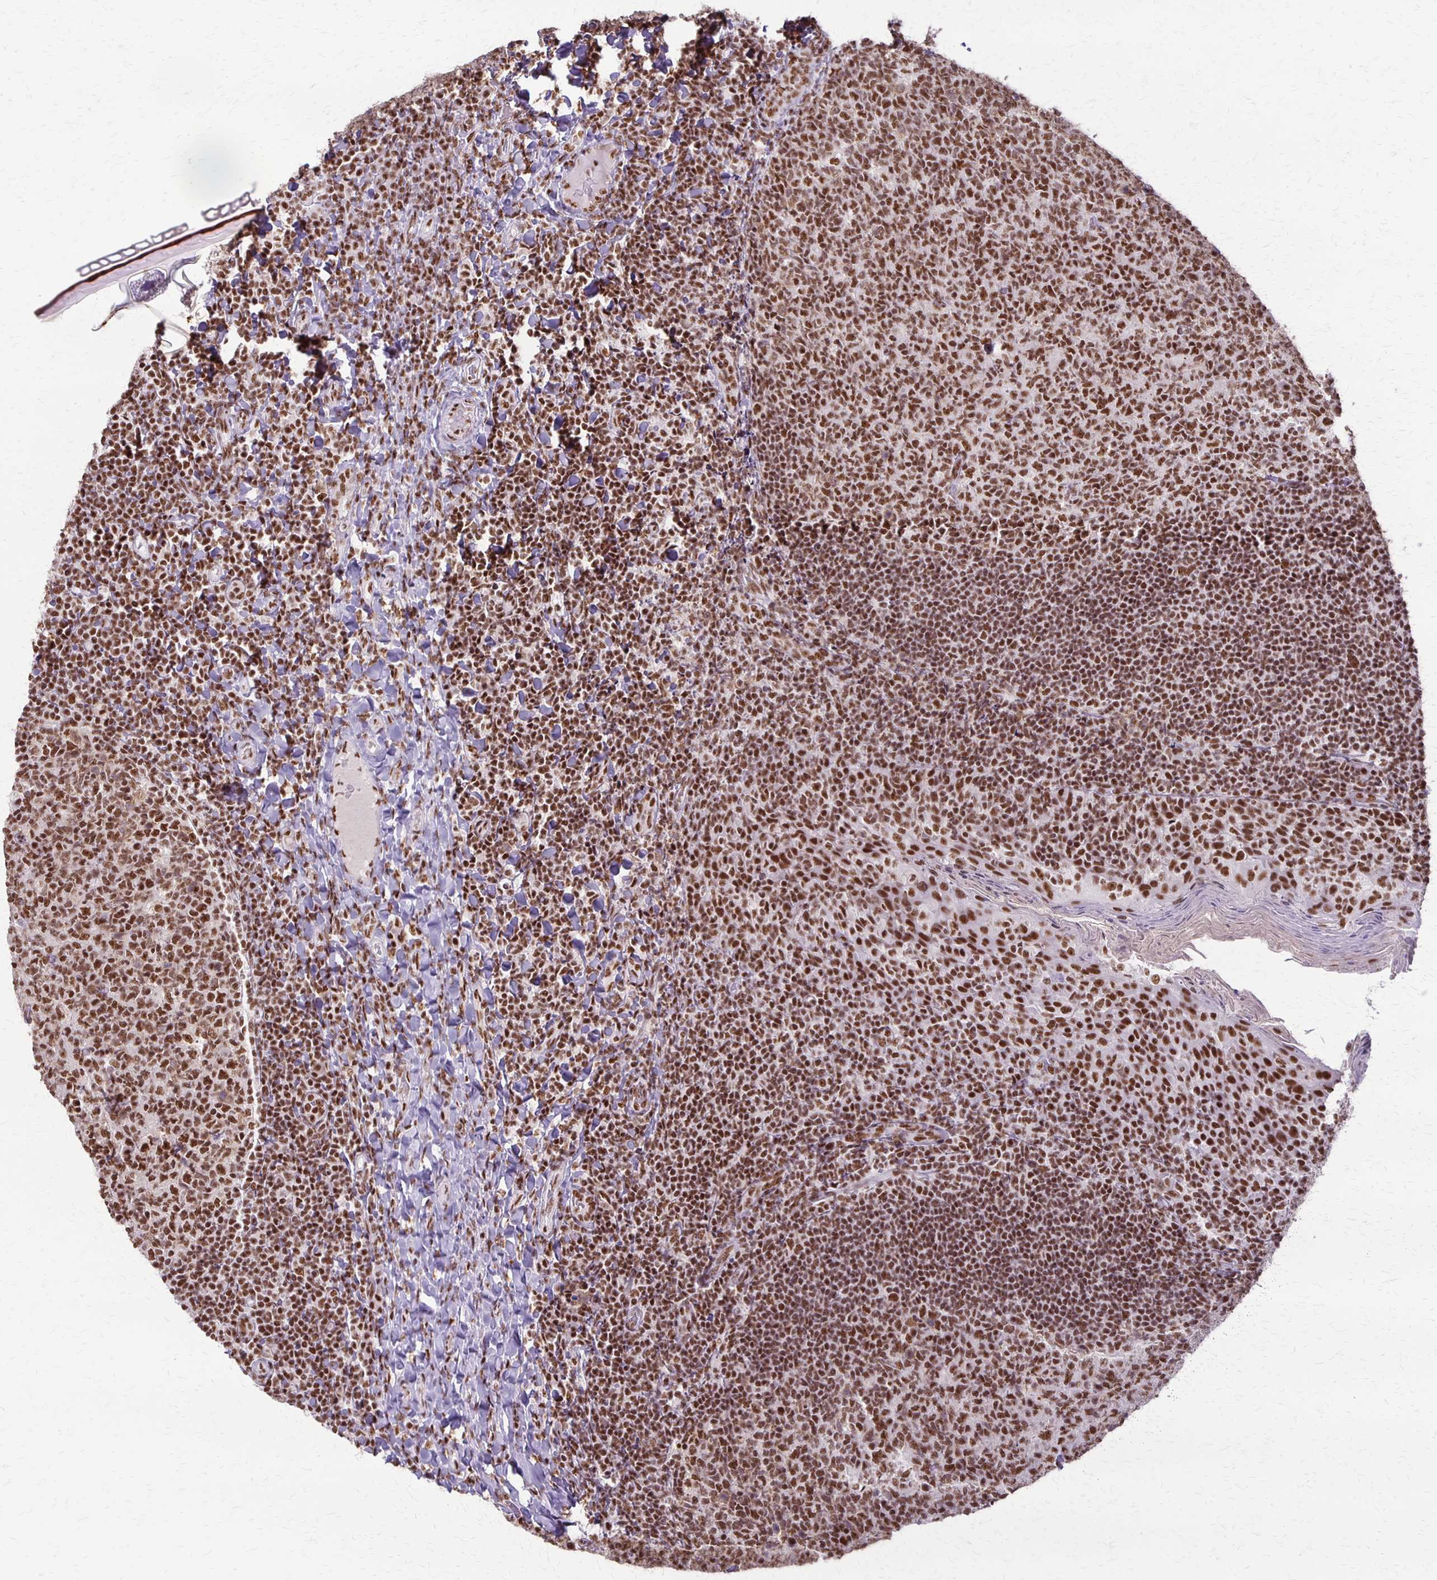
{"staining": {"intensity": "strong", "quantity": ">75%", "location": "nuclear"}, "tissue": "tonsil", "cell_type": "Germinal center cells", "image_type": "normal", "snomed": [{"axis": "morphology", "description": "Normal tissue, NOS"}, {"axis": "topography", "description": "Tonsil"}], "caption": "Germinal center cells display high levels of strong nuclear expression in about >75% of cells in normal human tonsil. The staining was performed using DAB, with brown indicating positive protein expression. Nuclei are stained blue with hematoxylin.", "gene": "XRCC6", "patient": {"sex": "female", "age": 10}}